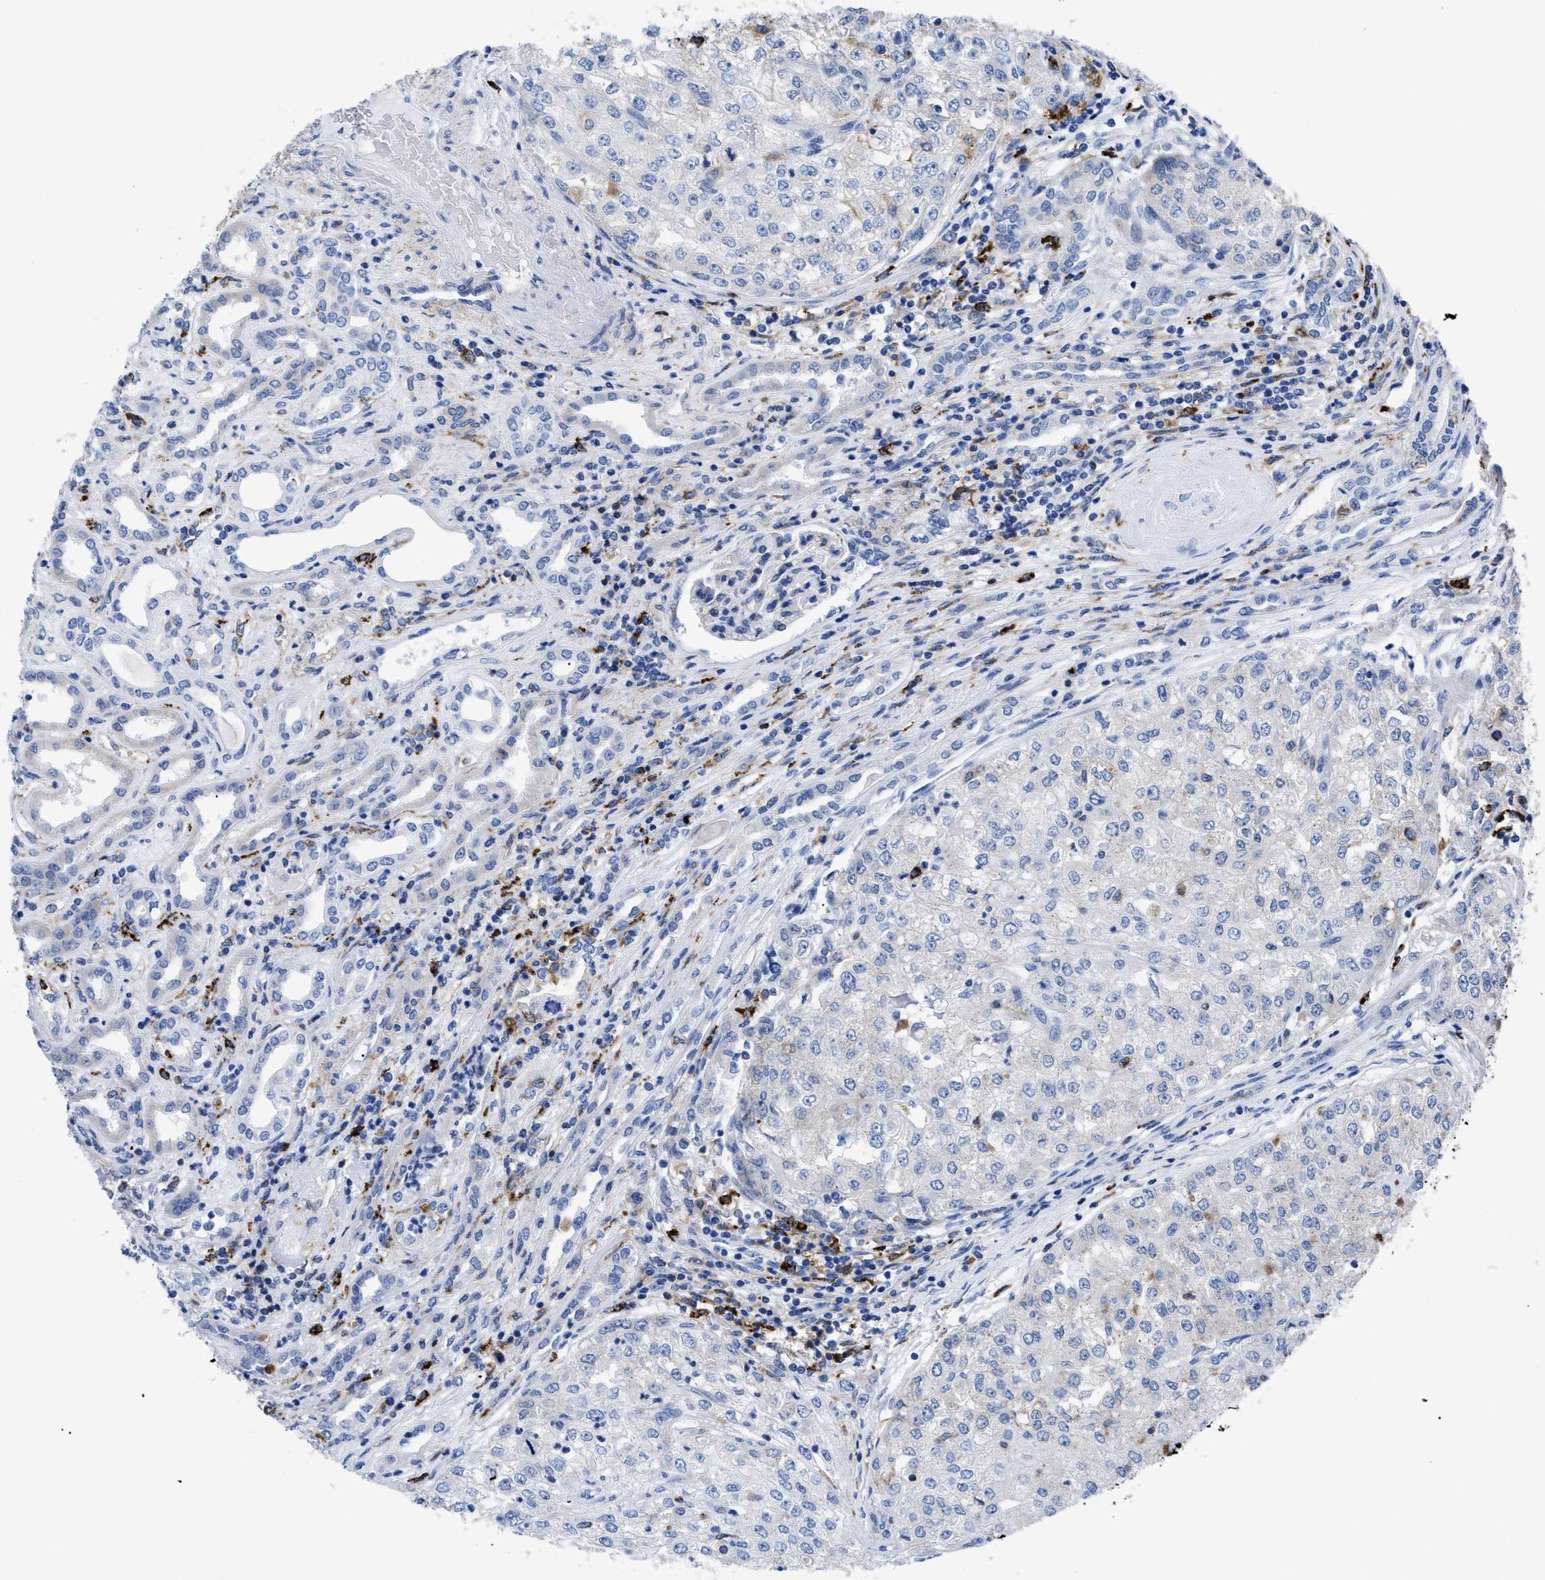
{"staining": {"intensity": "negative", "quantity": "none", "location": "none"}, "tissue": "renal cancer", "cell_type": "Tumor cells", "image_type": "cancer", "snomed": [{"axis": "morphology", "description": "Adenocarcinoma, NOS"}, {"axis": "topography", "description": "Kidney"}], "caption": "IHC of human renal cancer demonstrates no staining in tumor cells.", "gene": "HLA-DPA1", "patient": {"sex": "female", "age": 54}}